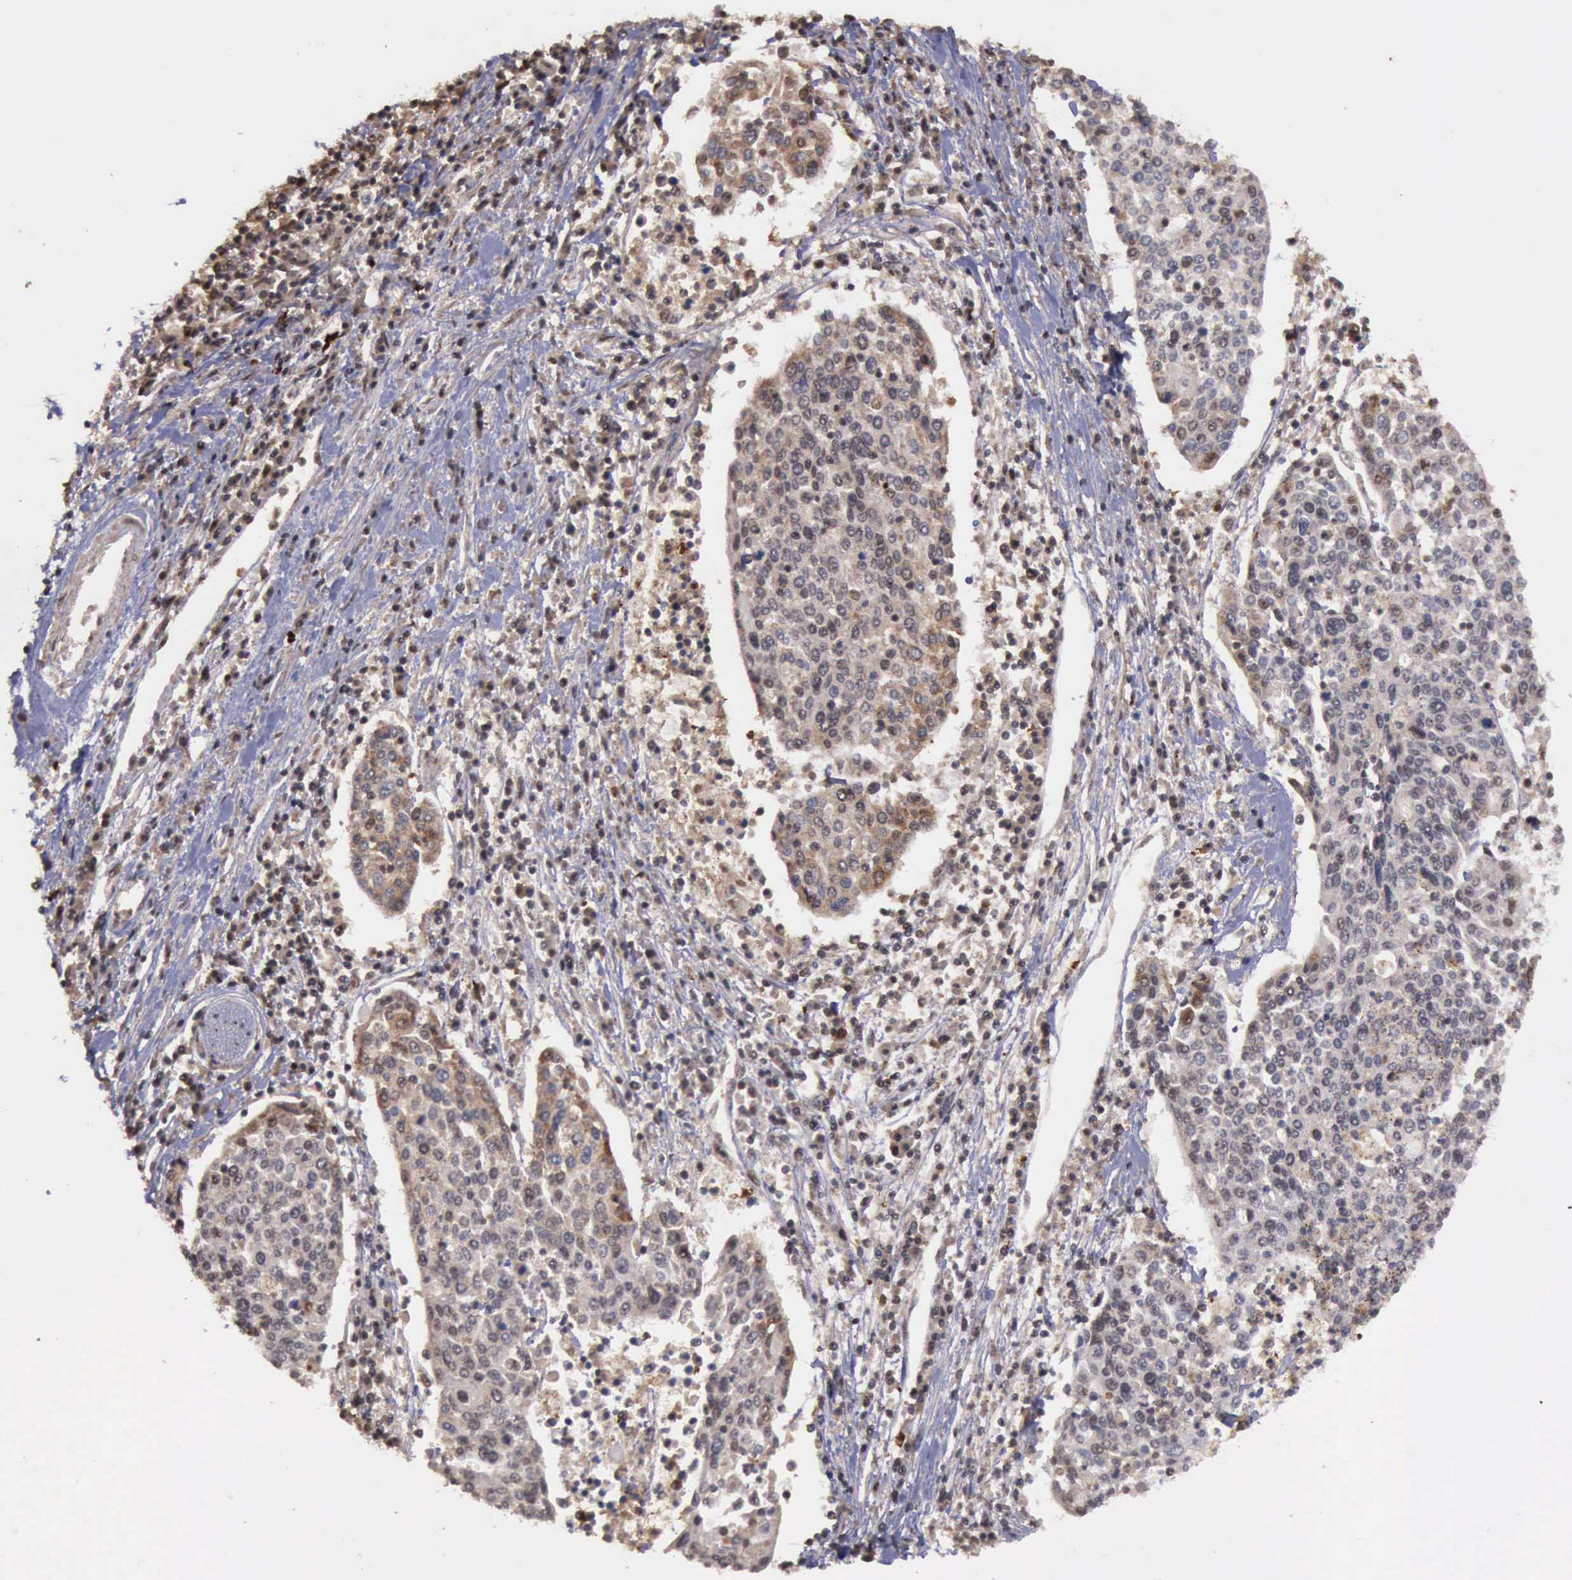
{"staining": {"intensity": "moderate", "quantity": ">75%", "location": "cytoplasmic/membranous,nuclear"}, "tissue": "cervical cancer", "cell_type": "Tumor cells", "image_type": "cancer", "snomed": [{"axis": "morphology", "description": "Squamous cell carcinoma, NOS"}, {"axis": "topography", "description": "Cervix"}], "caption": "Immunohistochemistry (IHC) histopathology image of human squamous cell carcinoma (cervical) stained for a protein (brown), which reveals medium levels of moderate cytoplasmic/membranous and nuclear staining in about >75% of tumor cells.", "gene": "TRMT2A", "patient": {"sex": "female", "age": 40}}